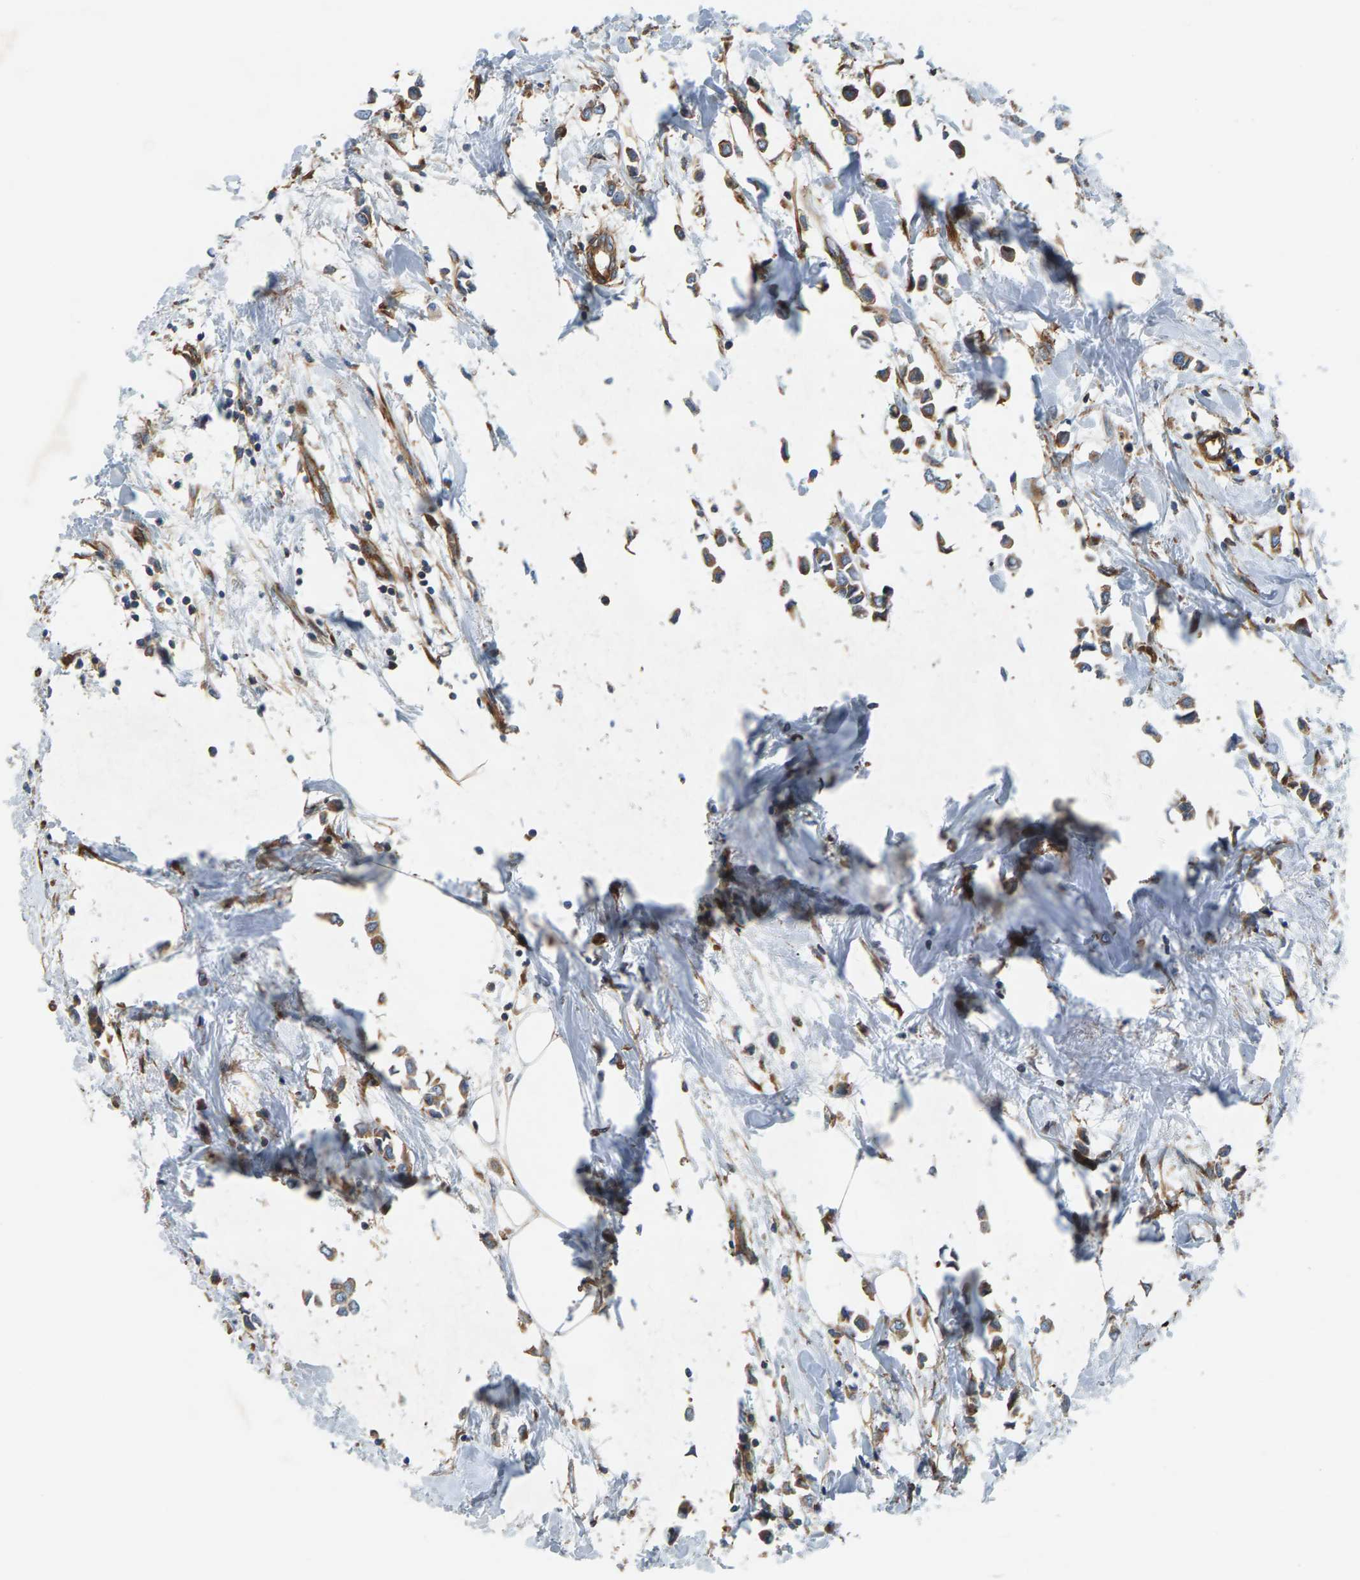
{"staining": {"intensity": "moderate", "quantity": ">75%", "location": "cytoplasmic/membranous"}, "tissue": "breast cancer", "cell_type": "Tumor cells", "image_type": "cancer", "snomed": [{"axis": "morphology", "description": "Lobular carcinoma"}, {"axis": "topography", "description": "Breast"}], "caption": "Immunohistochemistry (IHC) image of neoplastic tissue: breast lobular carcinoma stained using IHC shows medium levels of moderate protein expression localized specifically in the cytoplasmic/membranous of tumor cells, appearing as a cytoplasmic/membranous brown color.", "gene": "PDCL", "patient": {"sex": "female", "age": 51}}